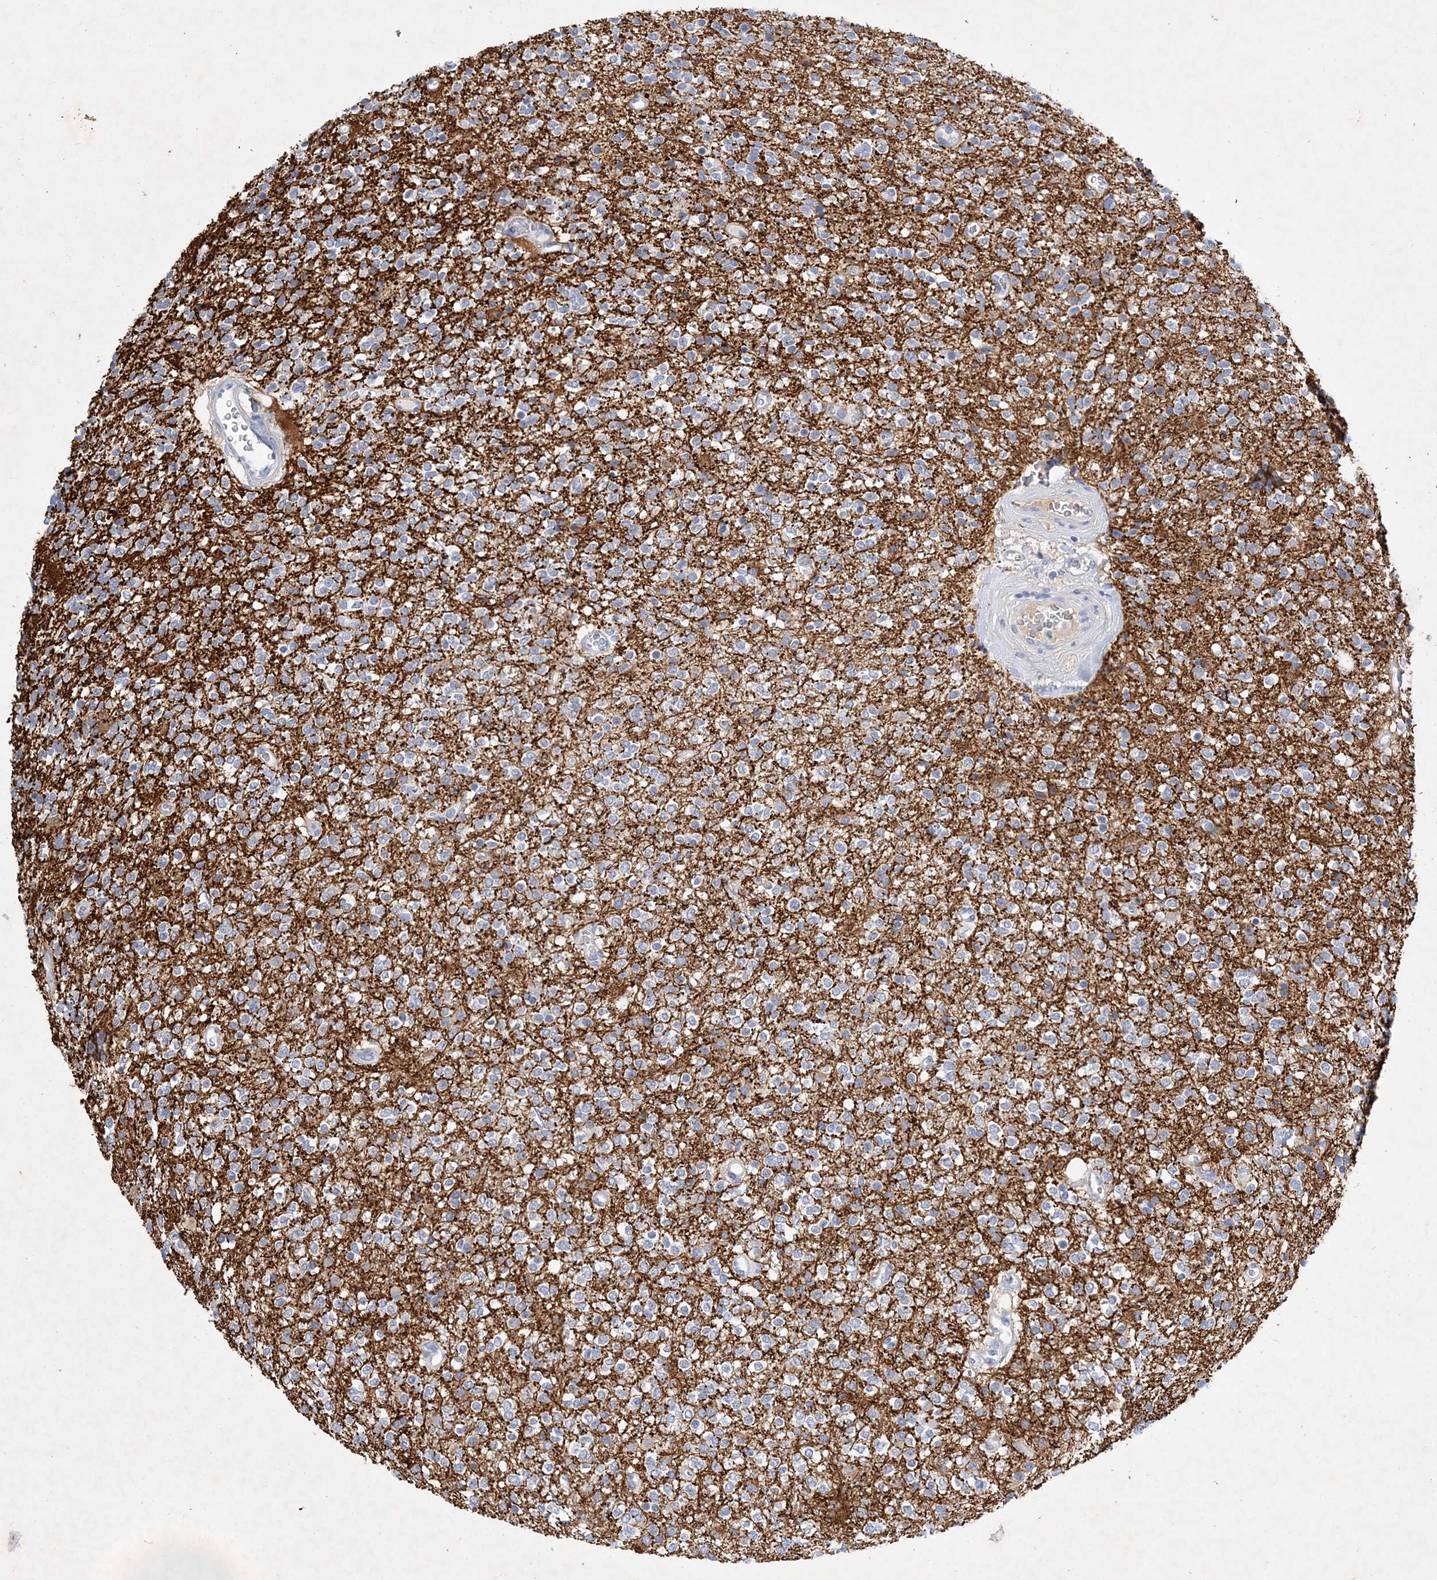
{"staining": {"intensity": "negative", "quantity": "none", "location": "none"}, "tissue": "glioma", "cell_type": "Tumor cells", "image_type": "cancer", "snomed": [{"axis": "morphology", "description": "Glioma, malignant, High grade"}, {"axis": "topography", "description": "Brain"}], "caption": "Immunohistochemistry of human malignant glioma (high-grade) exhibits no positivity in tumor cells.", "gene": "COPS8", "patient": {"sex": "male", "age": 34}}